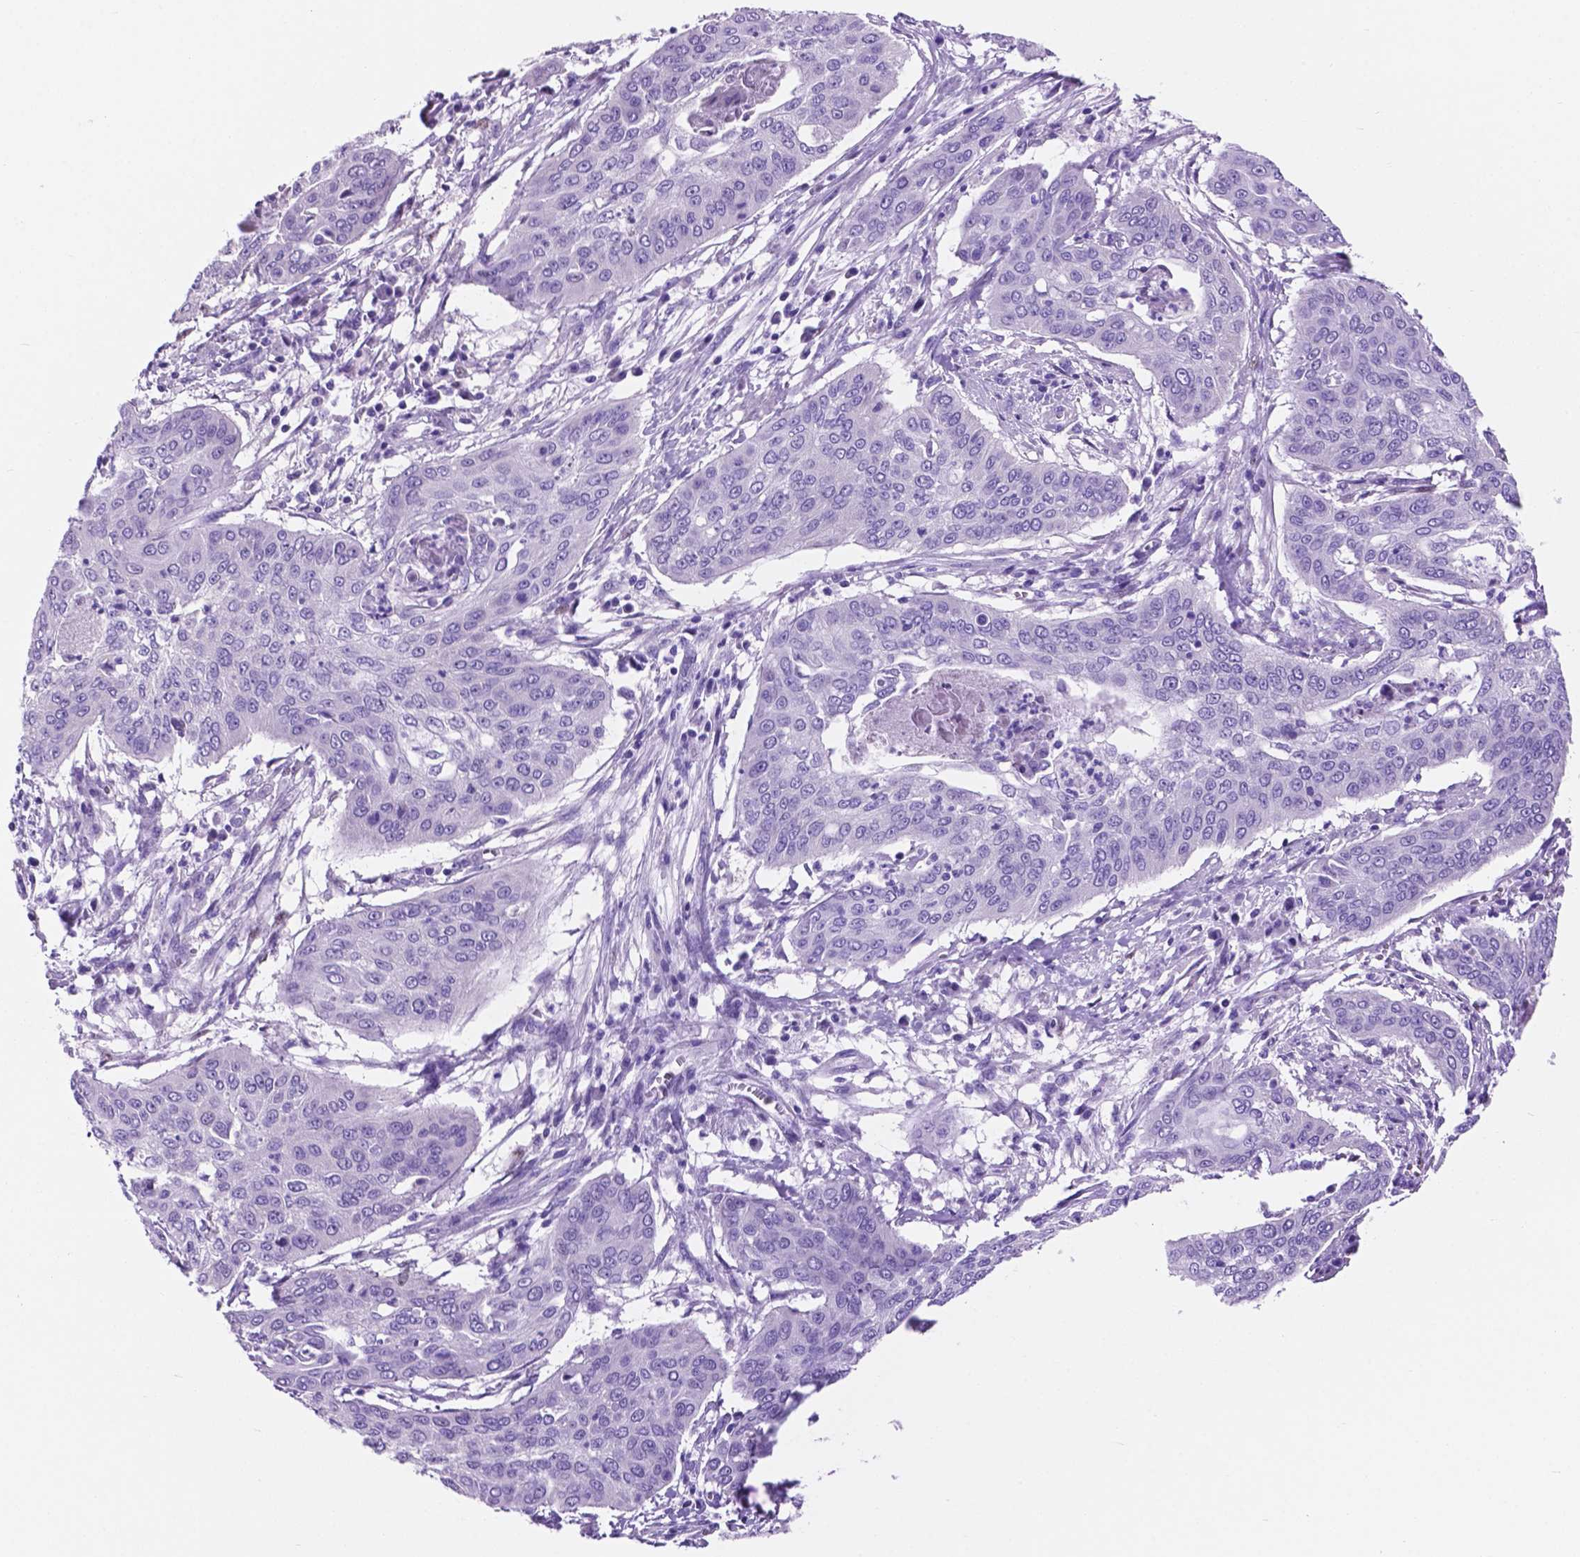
{"staining": {"intensity": "negative", "quantity": "none", "location": "none"}, "tissue": "cervical cancer", "cell_type": "Tumor cells", "image_type": "cancer", "snomed": [{"axis": "morphology", "description": "Squamous cell carcinoma, NOS"}, {"axis": "topography", "description": "Cervix"}], "caption": "This is an immunohistochemistry (IHC) micrograph of cervical squamous cell carcinoma. There is no expression in tumor cells.", "gene": "TMEM210", "patient": {"sex": "female", "age": 39}}